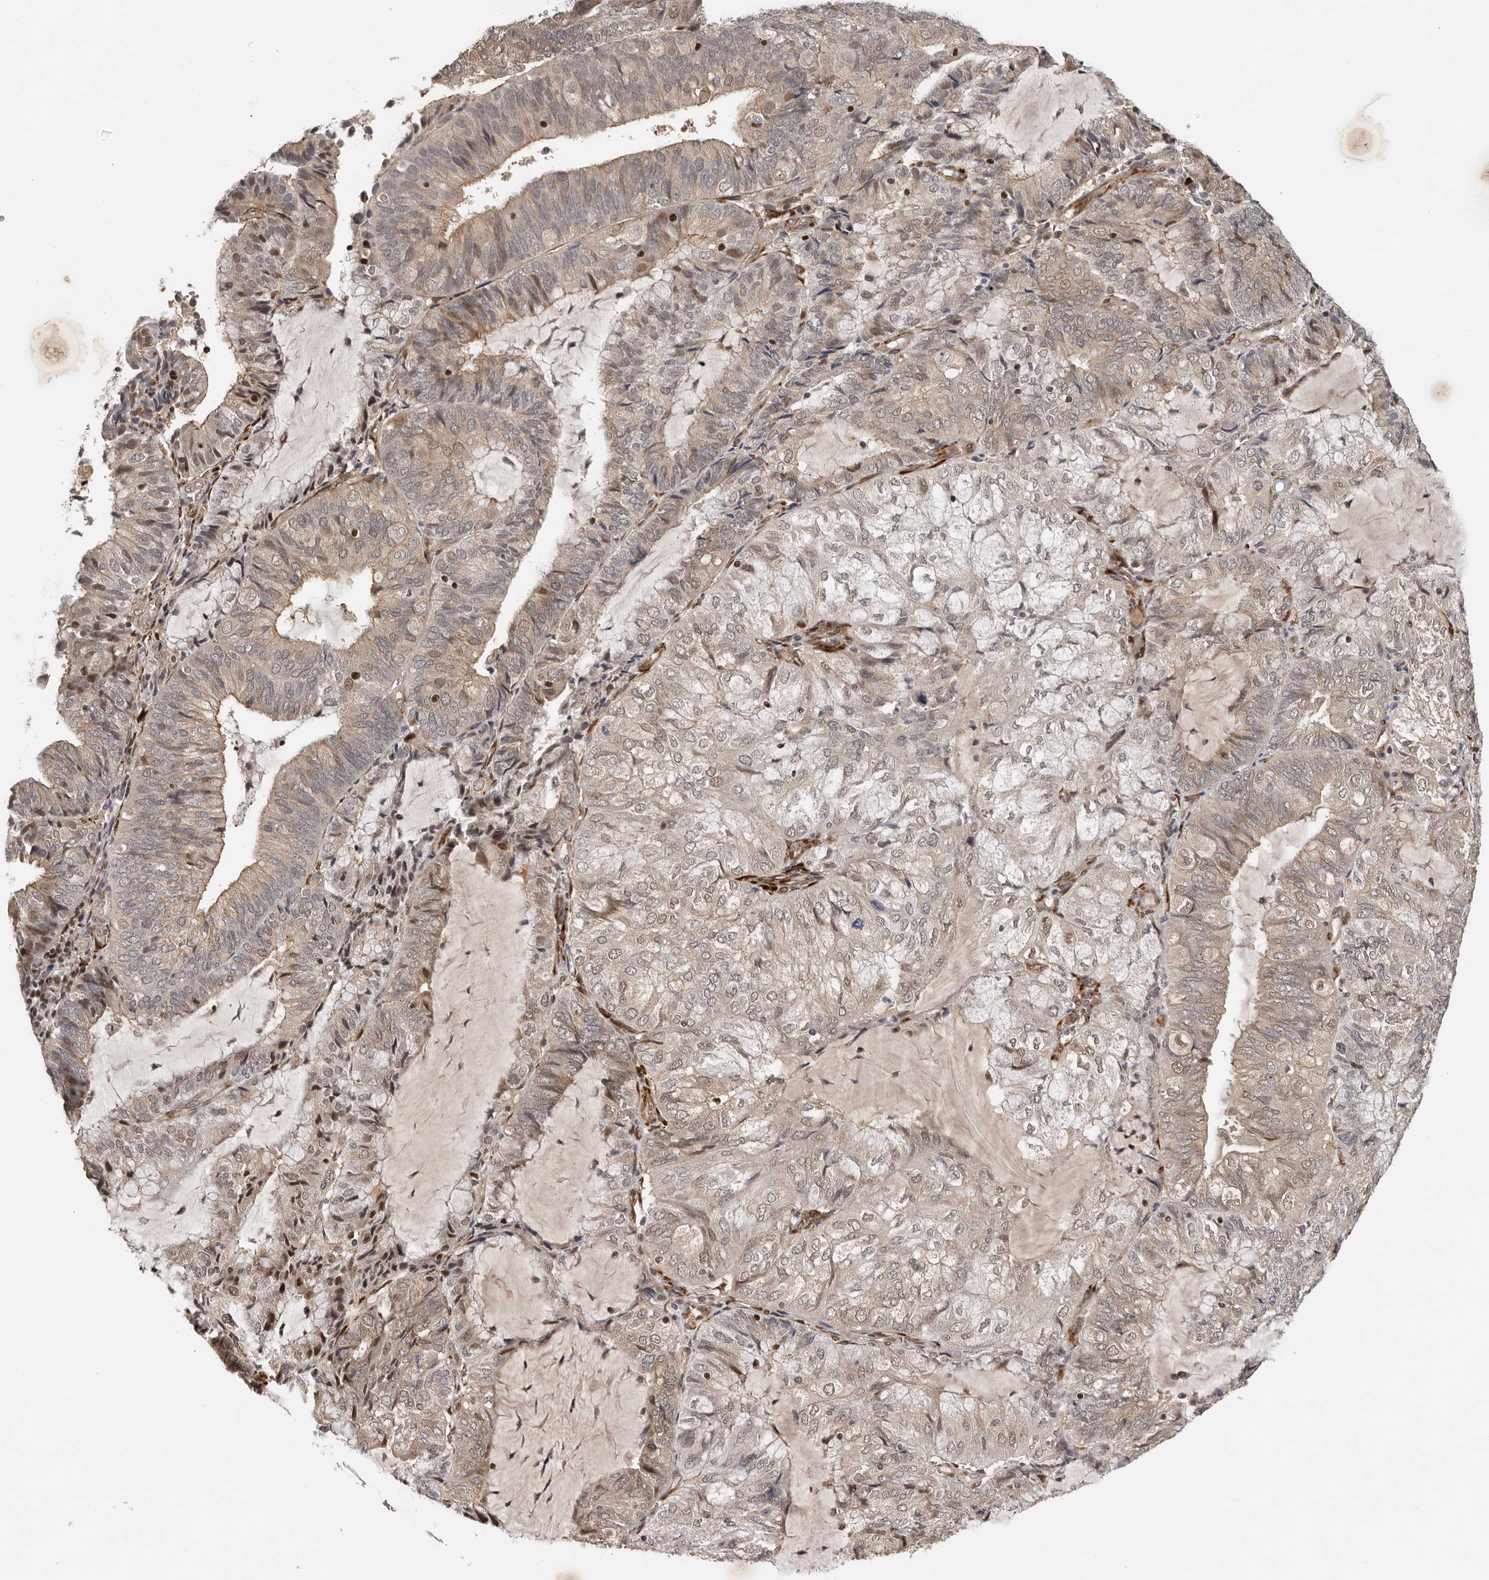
{"staining": {"intensity": "moderate", "quantity": ">75%", "location": "nuclear"}, "tissue": "endometrial cancer", "cell_type": "Tumor cells", "image_type": "cancer", "snomed": [{"axis": "morphology", "description": "Adenocarcinoma, NOS"}, {"axis": "topography", "description": "Endometrium"}], "caption": "Moderate nuclear protein expression is seen in about >75% of tumor cells in endometrial cancer (adenocarcinoma). The staining was performed using DAB (3,3'-diaminobenzidine), with brown indicating positive protein expression. Nuclei are stained blue with hematoxylin.", "gene": "HENMT1", "patient": {"sex": "female", "age": 81}}